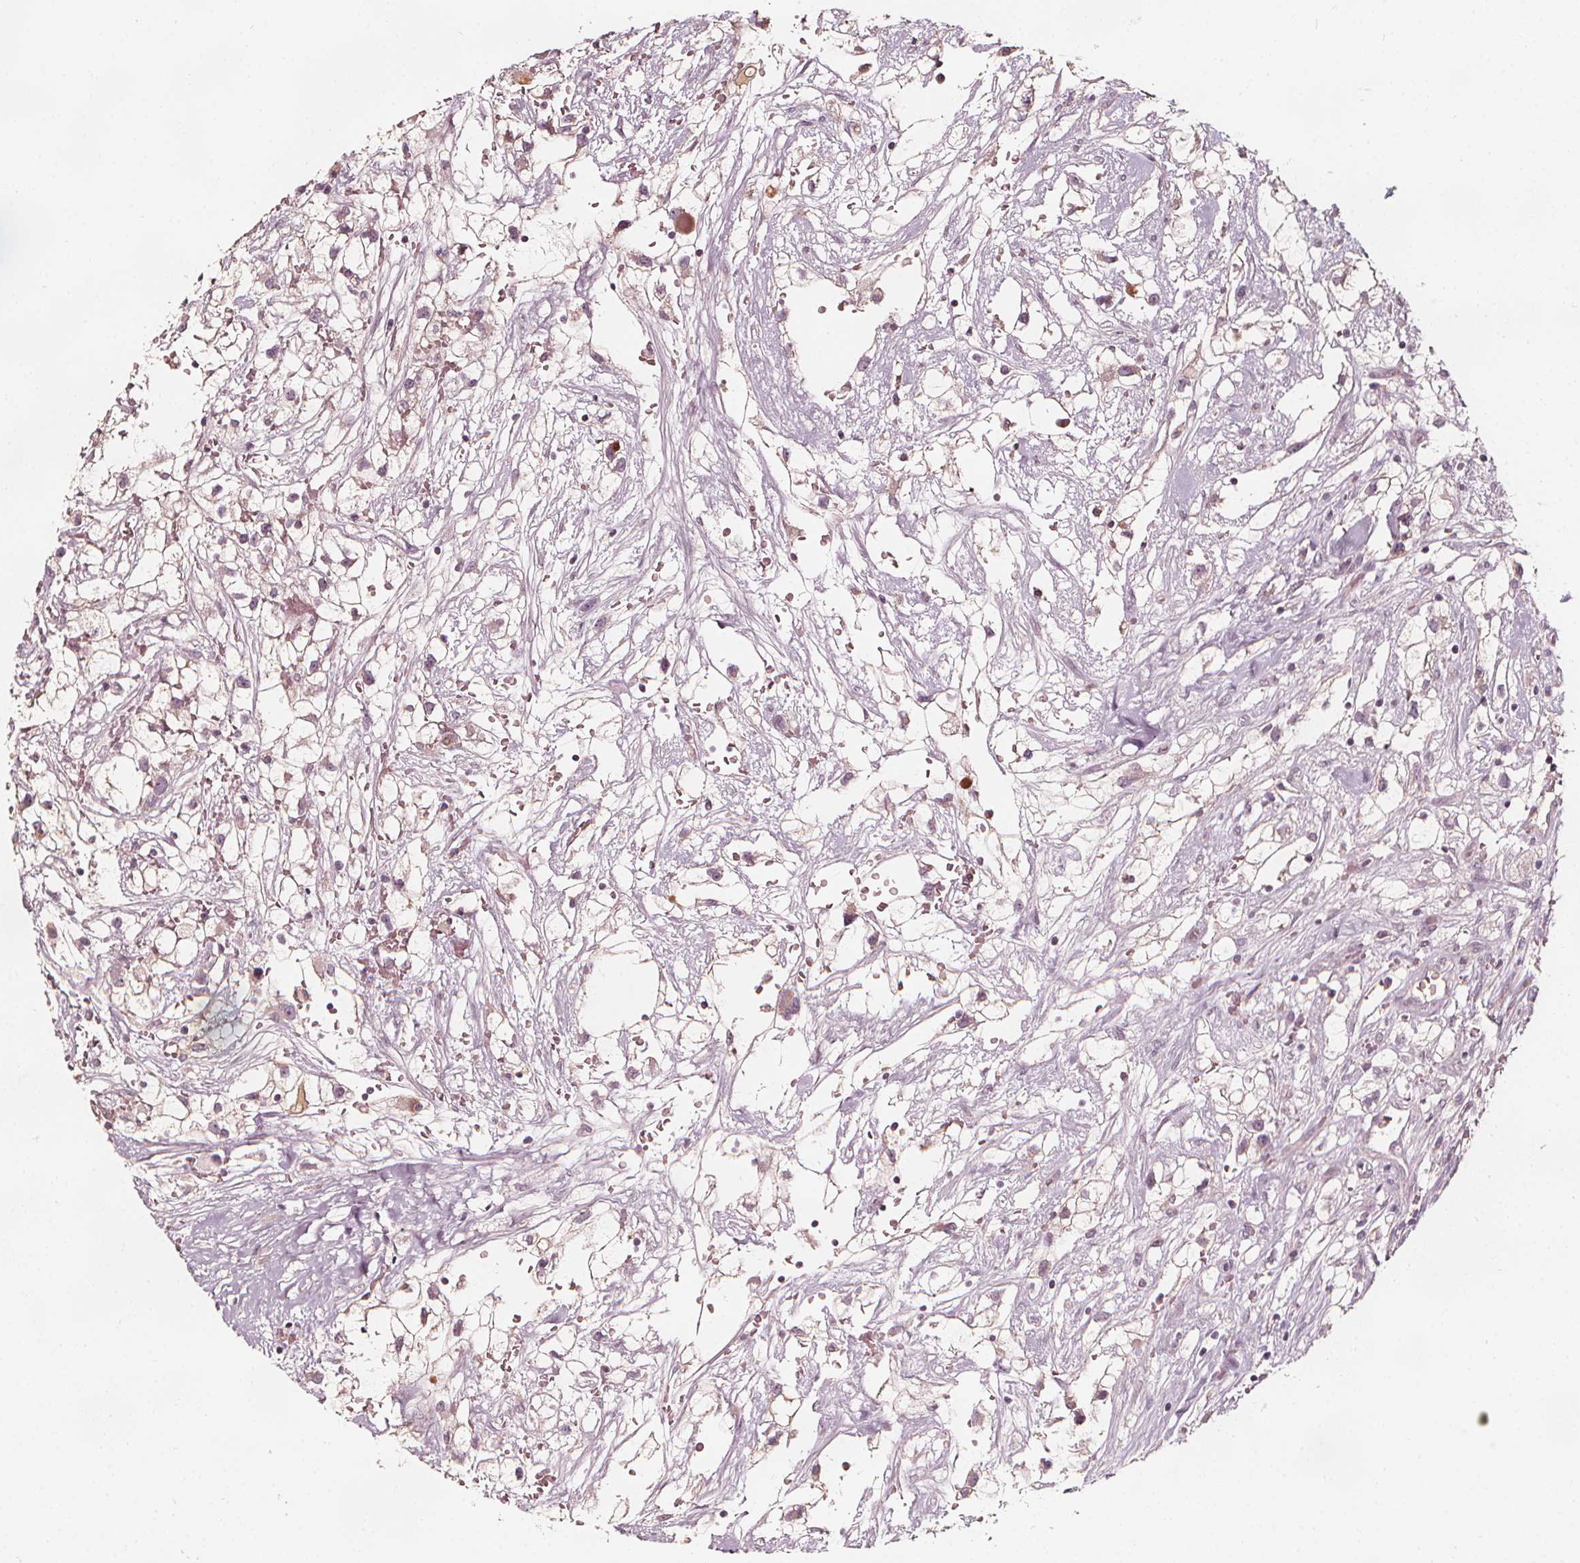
{"staining": {"intensity": "negative", "quantity": "none", "location": "none"}, "tissue": "renal cancer", "cell_type": "Tumor cells", "image_type": "cancer", "snomed": [{"axis": "morphology", "description": "Adenocarcinoma, NOS"}, {"axis": "topography", "description": "Kidney"}], "caption": "Tumor cells show no significant protein expression in renal cancer. (DAB (3,3'-diaminobenzidine) immunohistochemistry visualized using brightfield microscopy, high magnification).", "gene": "NPC1L1", "patient": {"sex": "male", "age": 59}}